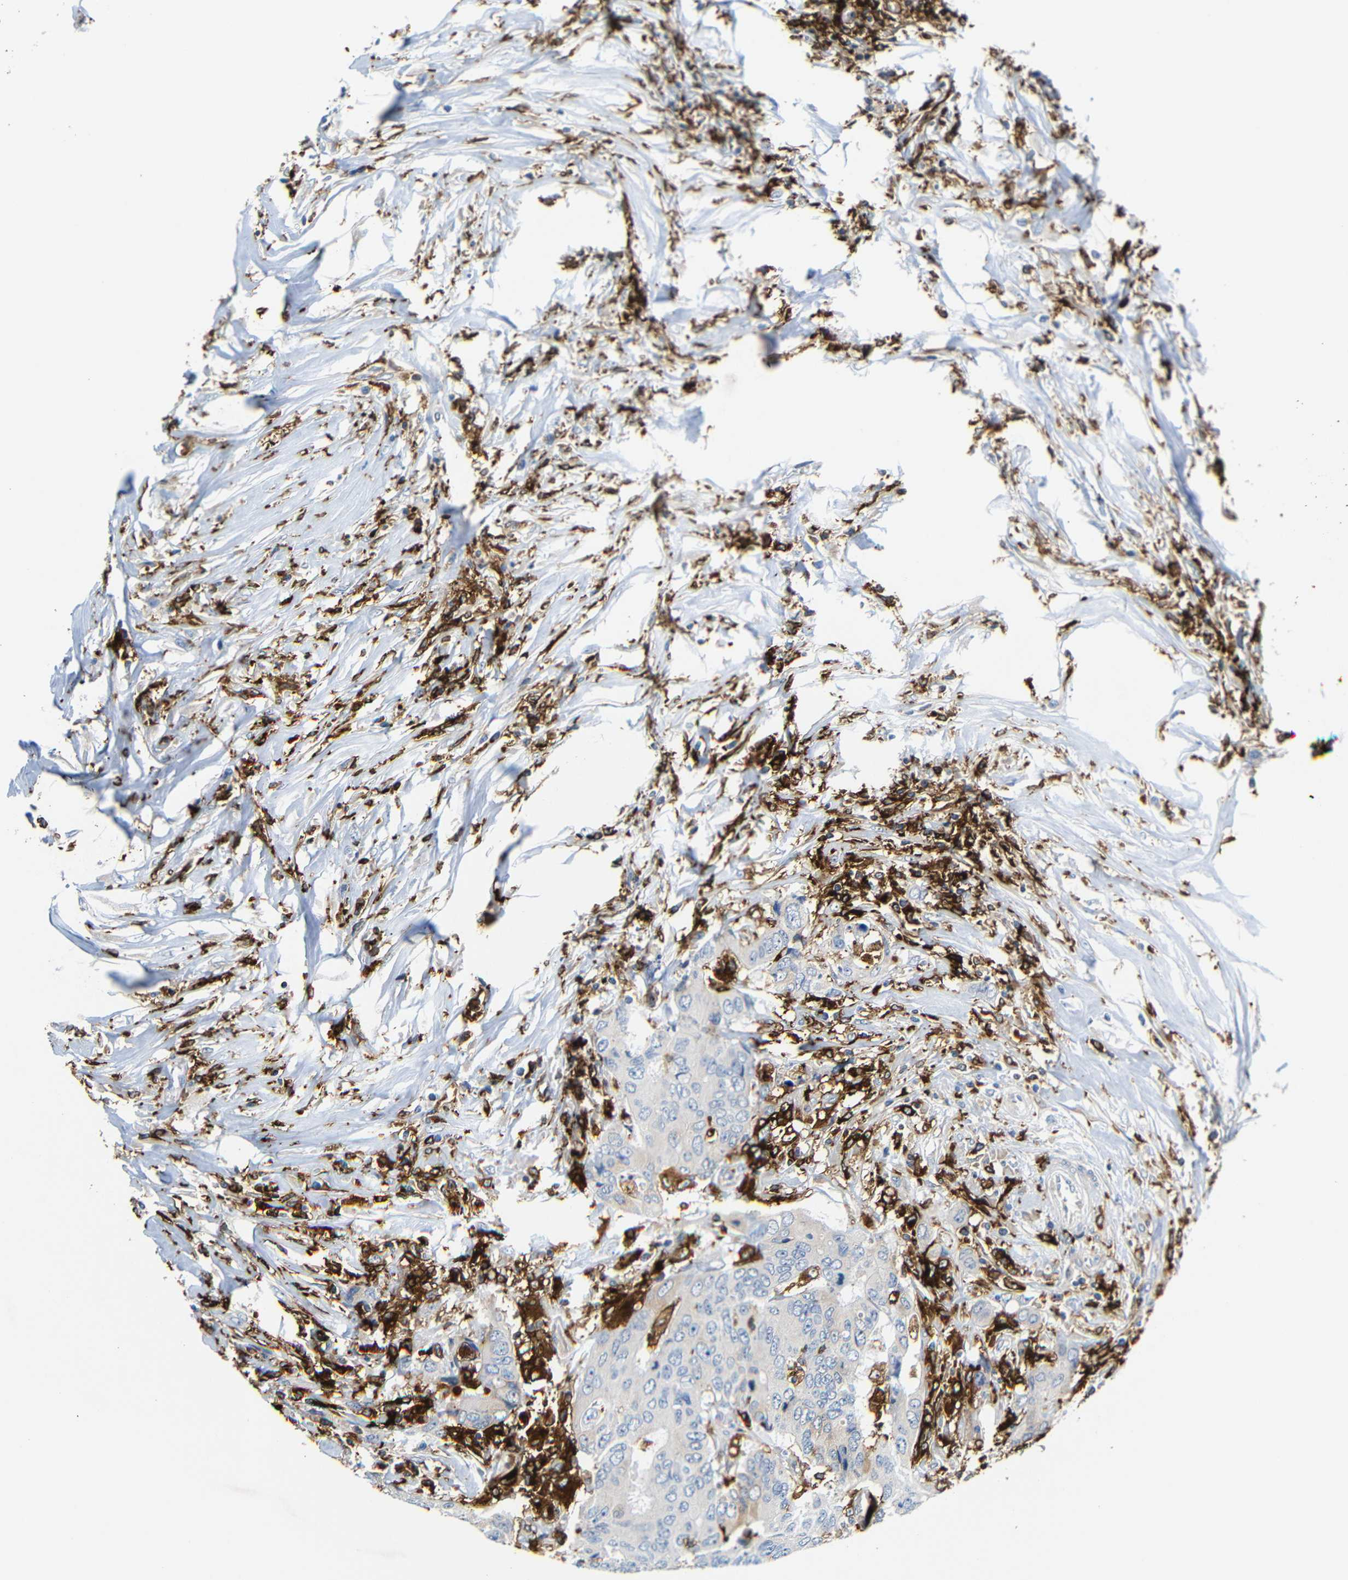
{"staining": {"intensity": "negative", "quantity": "none", "location": "none"}, "tissue": "colorectal cancer", "cell_type": "Tumor cells", "image_type": "cancer", "snomed": [{"axis": "morphology", "description": "Adenocarcinoma, NOS"}, {"axis": "topography", "description": "Rectum"}], "caption": "Immunohistochemistry photomicrograph of human colorectal cancer stained for a protein (brown), which demonstrates no positivity in tumor cells. Nuclei are stained in blue.", "gene": "HLA-DQB1", "patient": {"sex": "male", "age": 55}}